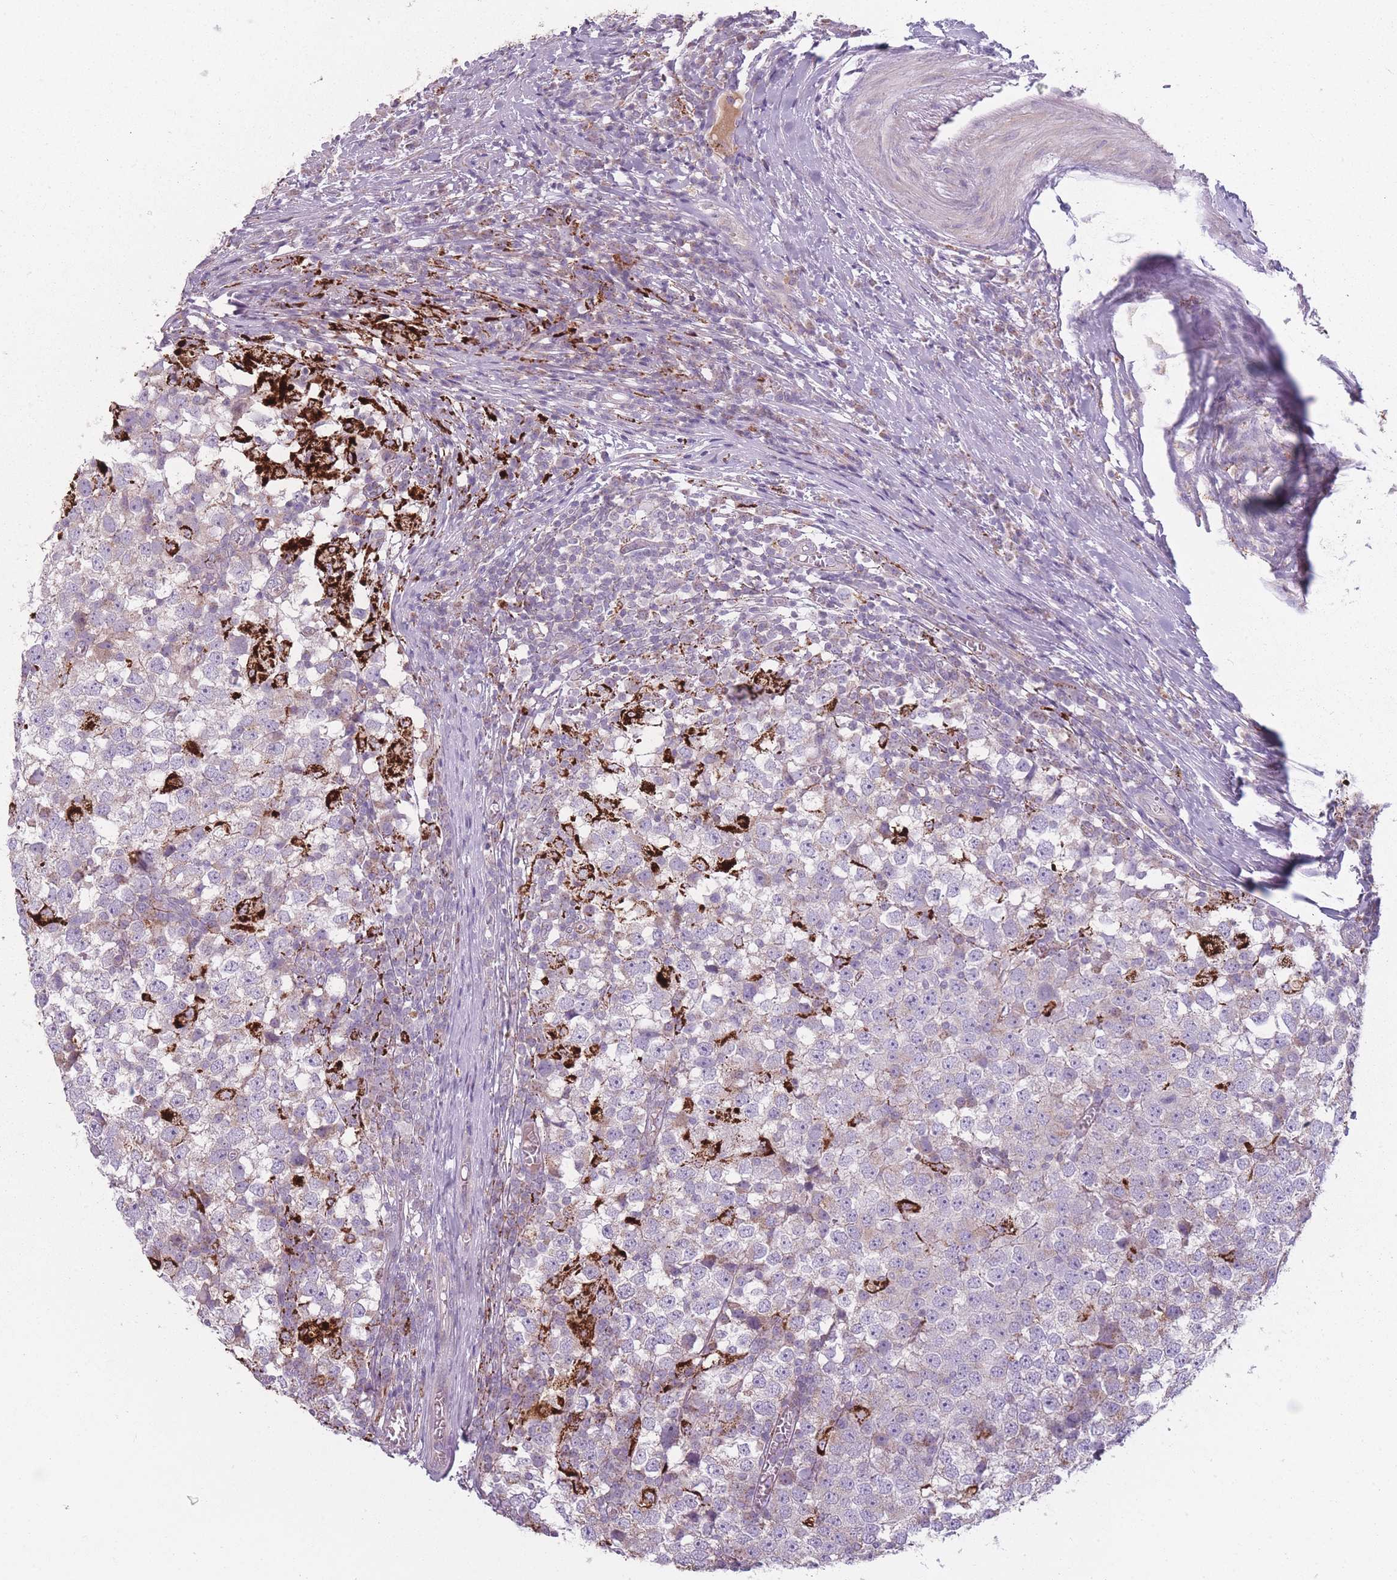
{"staining": {"intensity": "weak", "quantity": "<25%", "location": "cytoplasmic/membranous"}, "tissue": "testis cancer", "cell_type": "Tumor cells", "image_type": "cancer", "snomed": [{"axis": "morphology", "description": "Seminoma, NOS"}, {"axis": "topography", "description": "Testis"}], "caption": "Protein analysis of seminoma (testis) reveals no significant expression in tumor cells.", "gene": "PEX11B", "patient": {"sex": "male", "age": 65}}